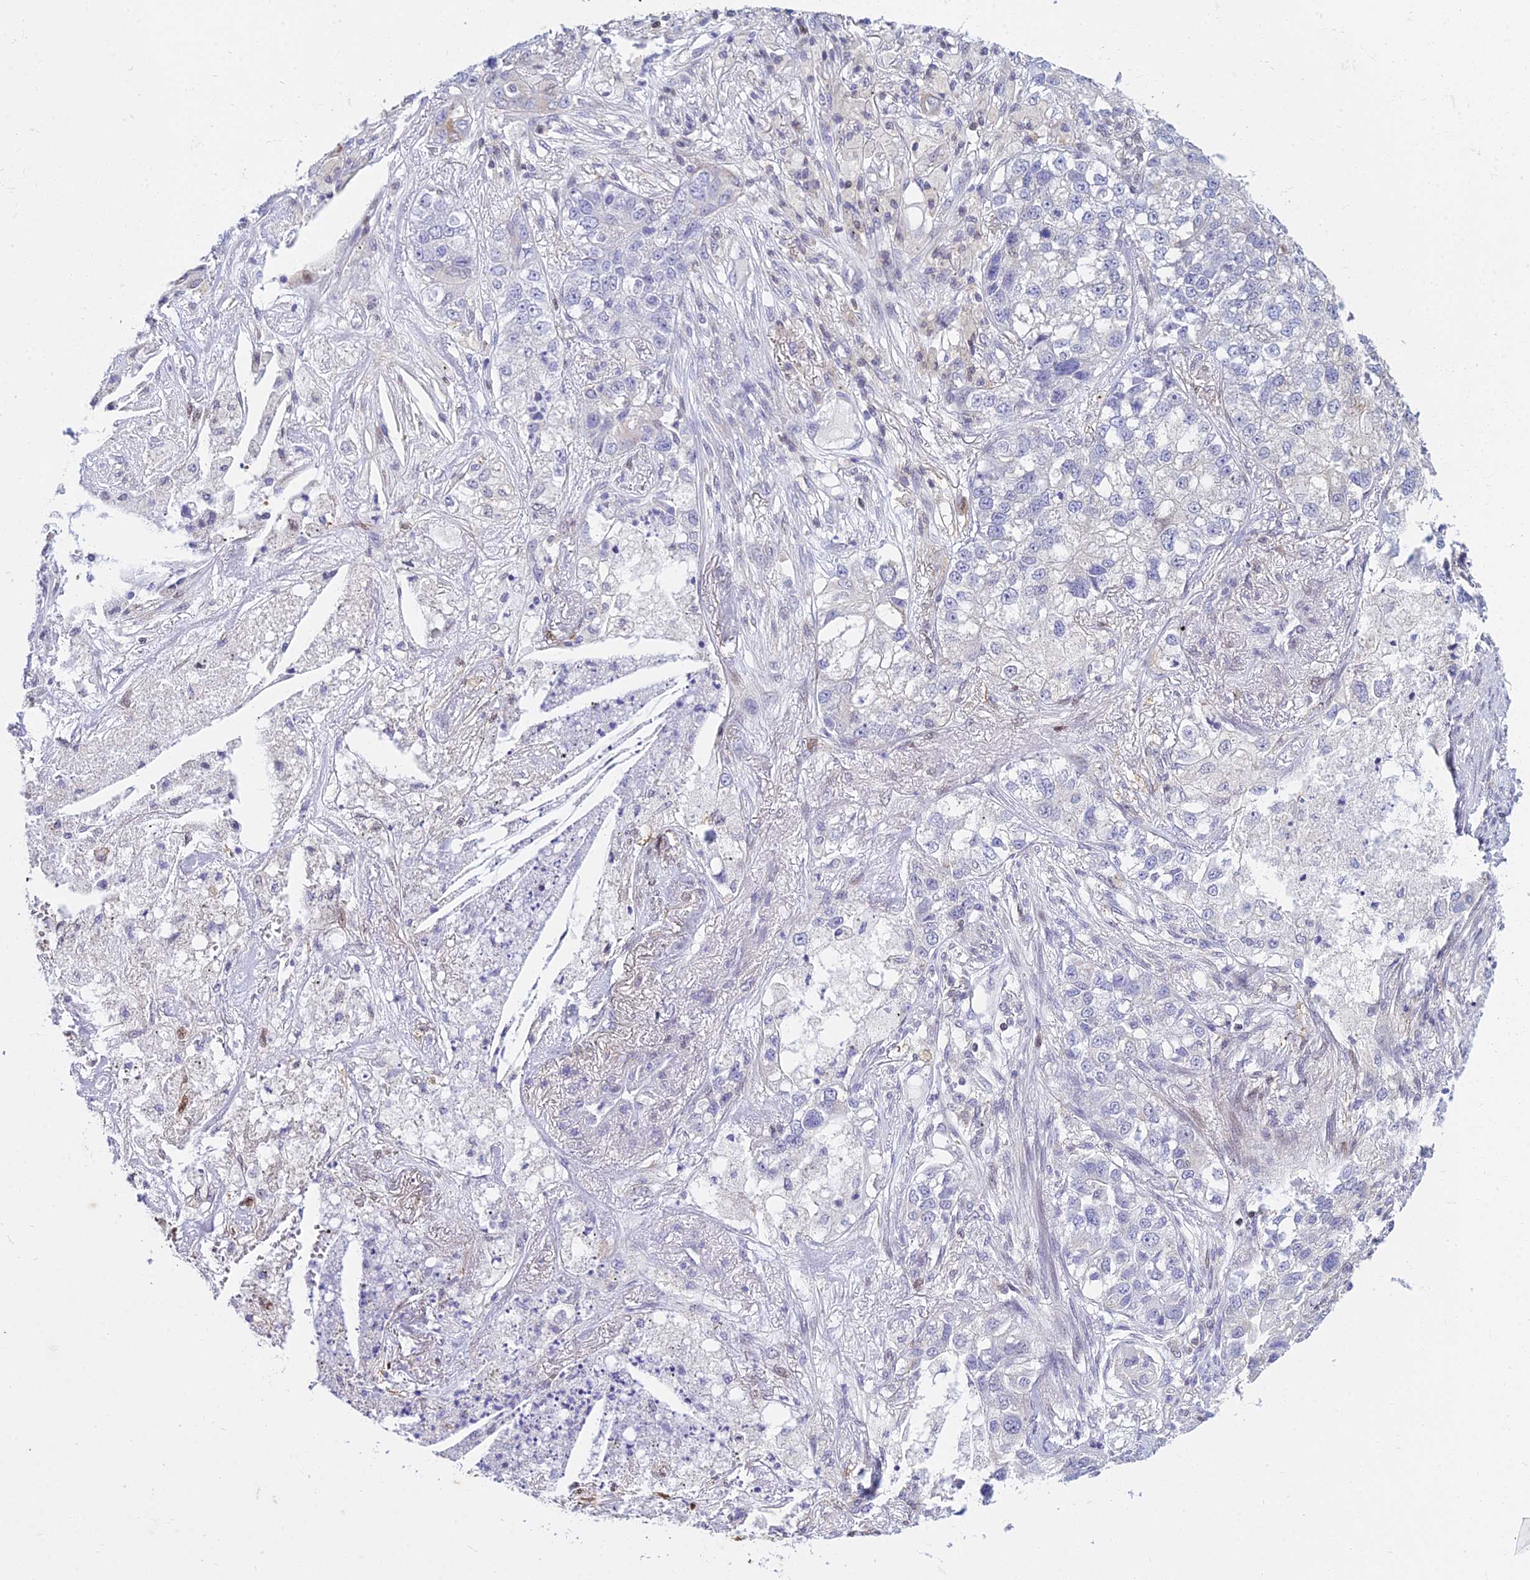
{"staining": {"intensity": "negative", "quantity": "none", "location": "none"}, "tissue": "lung cancer", "cell_type": "Tumor cells", "image_type": "cancer", "snomed": [{"axis": "morphology", "description": "Adenocarcinoma, NOS"}, {"axis": "topography", "description": "Lung"}], "caption": "The immunohistochemistry micrograph has no significant expression in tumor cells of lung adenocarcinoma tissue. (Brightfield microscopy of DAB (3,3'-diaminobenzidine) immunohistochemistry (IHC) at high magnification).", "gene": "ZMIZ1", "patient": {"sex": "male", "age": 49}}